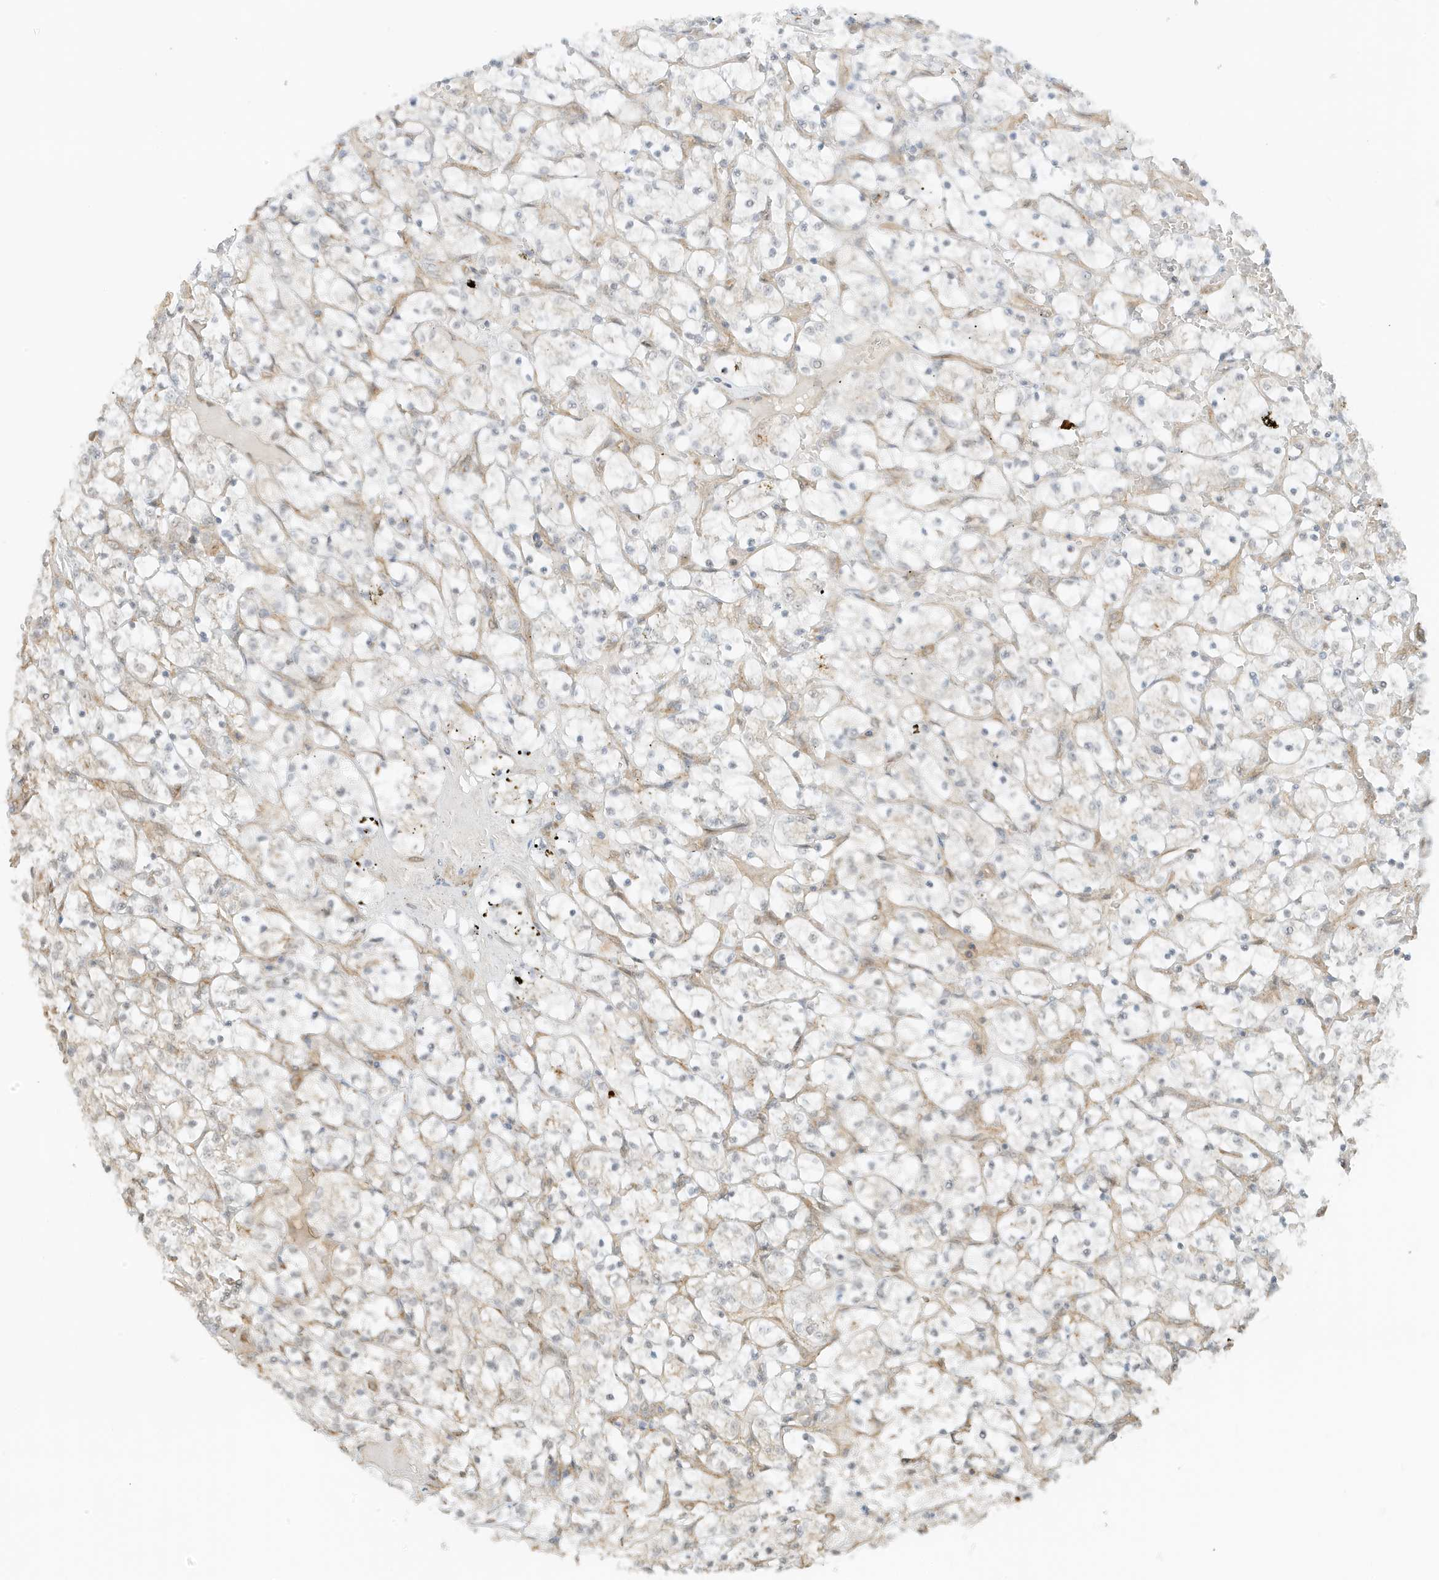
{"staining": {"intensity": "negative", "quantity": "none", "location": "none"}, "tissue": "renal cancer", "cell_type": "Tumor cells", "image_type": "cancer", "snomed": [{"axis": "morphology", "description": "Adenocarcinoma, NOS"}, {"axis": "topography", "description": "Kidney"}], "caption": "There is no significant positivity in tumor cells of renal adenocarcinoma.", "gene": "UBAP2L", "patient": {"sex": "female", "age": 69}}